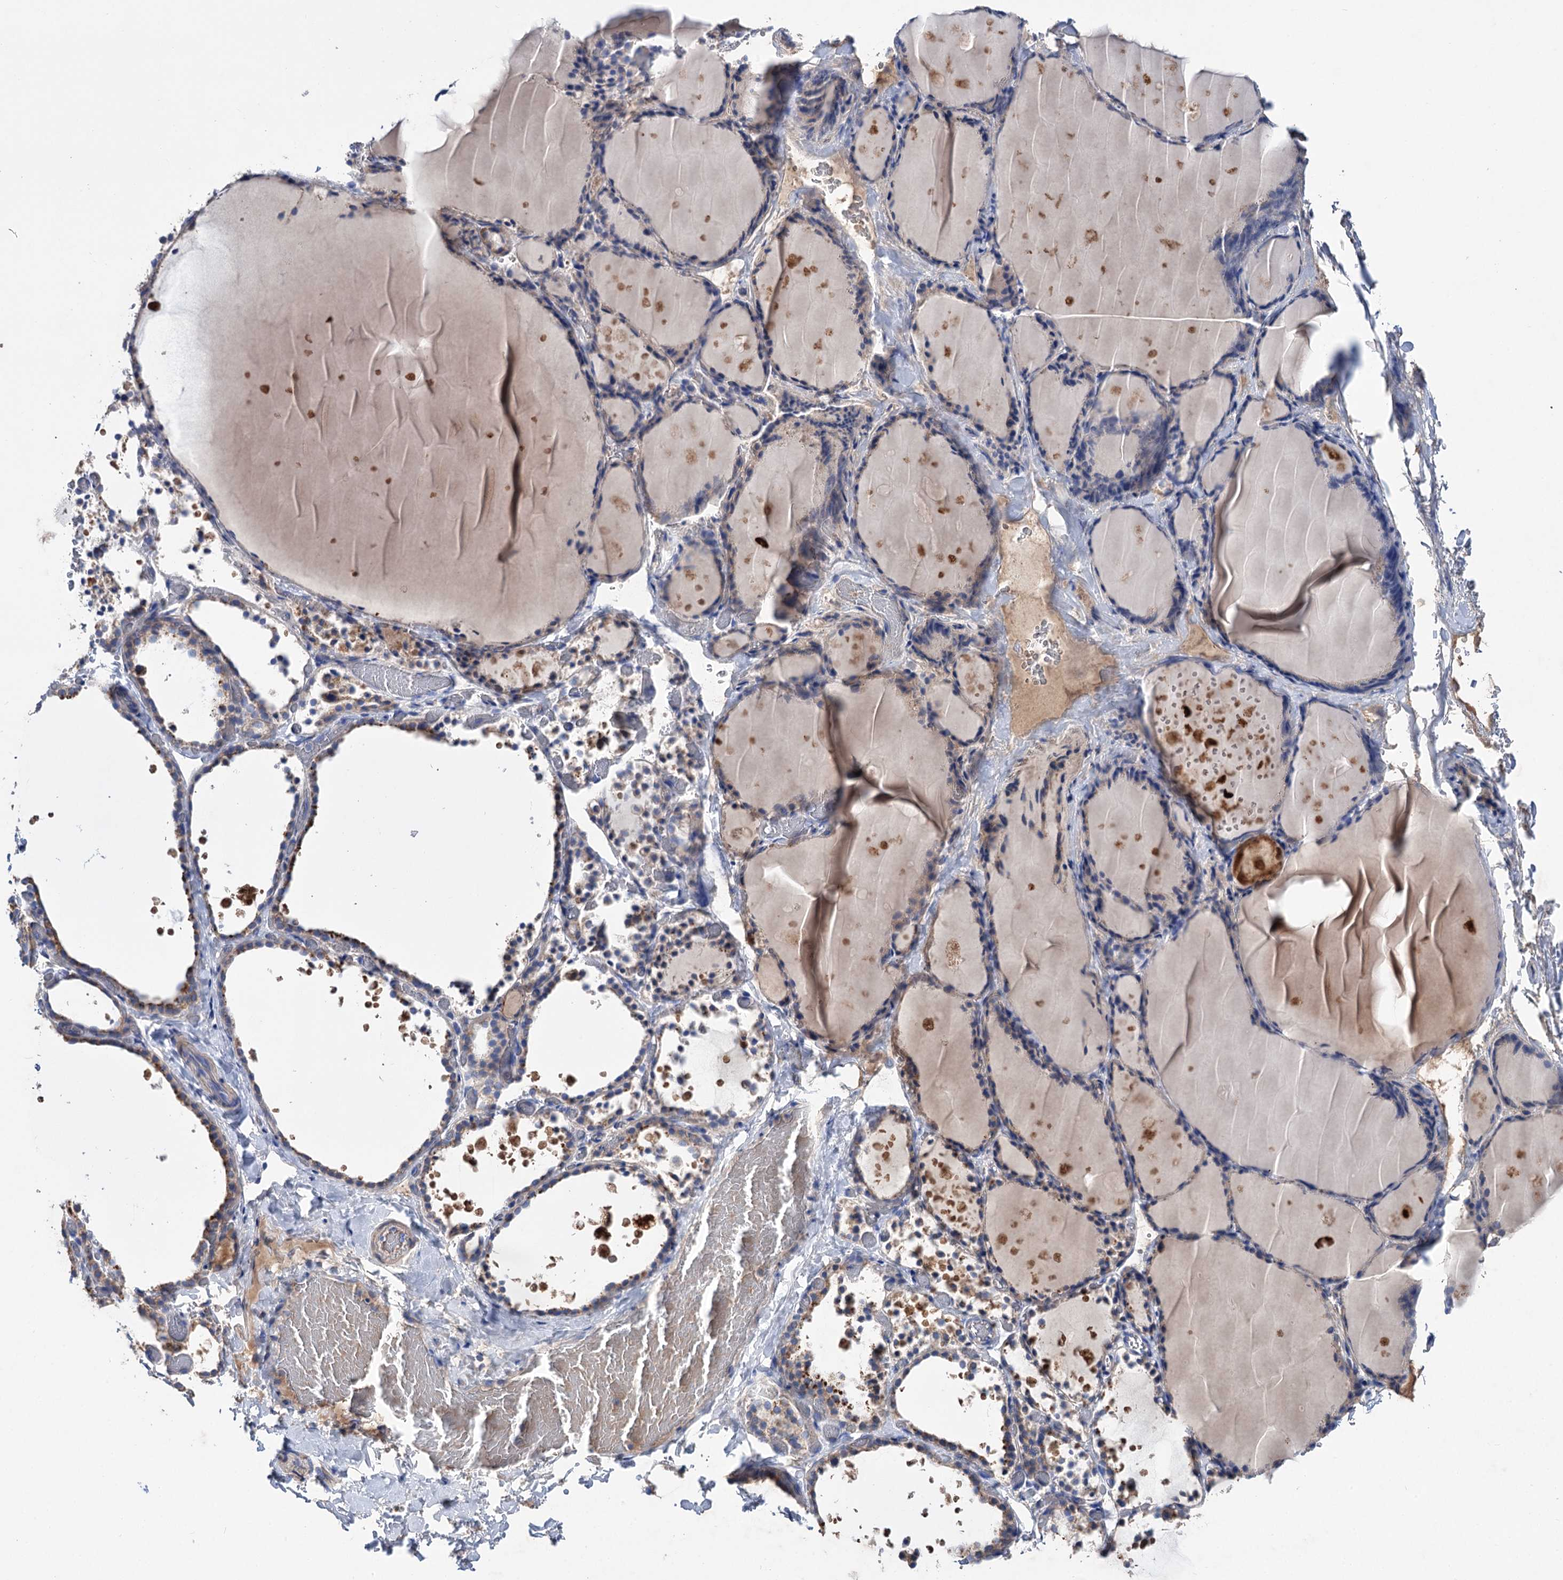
{"staining": {"intensity": "weak", "quantity": "25%-75%", "location": "cytoplasmic/membranous"}, "tissue": "thyroid gland", "cell_type": "Glandular cells", "image_type": "normal", "snomed": [{"axis": "morphology", "description": "Normal tissue, NOS"}, {"axis": "topography", "description": "Thyroid gland"}], "caption": "This micrograph shows IHC staining of unremarkable human thyroid gland, with low weak cytoplasmic/membranous expression in approximately 25%-75% of glandular cells.", "gene": "CLPB", "patient": {"sex": "female", "age": 44}}